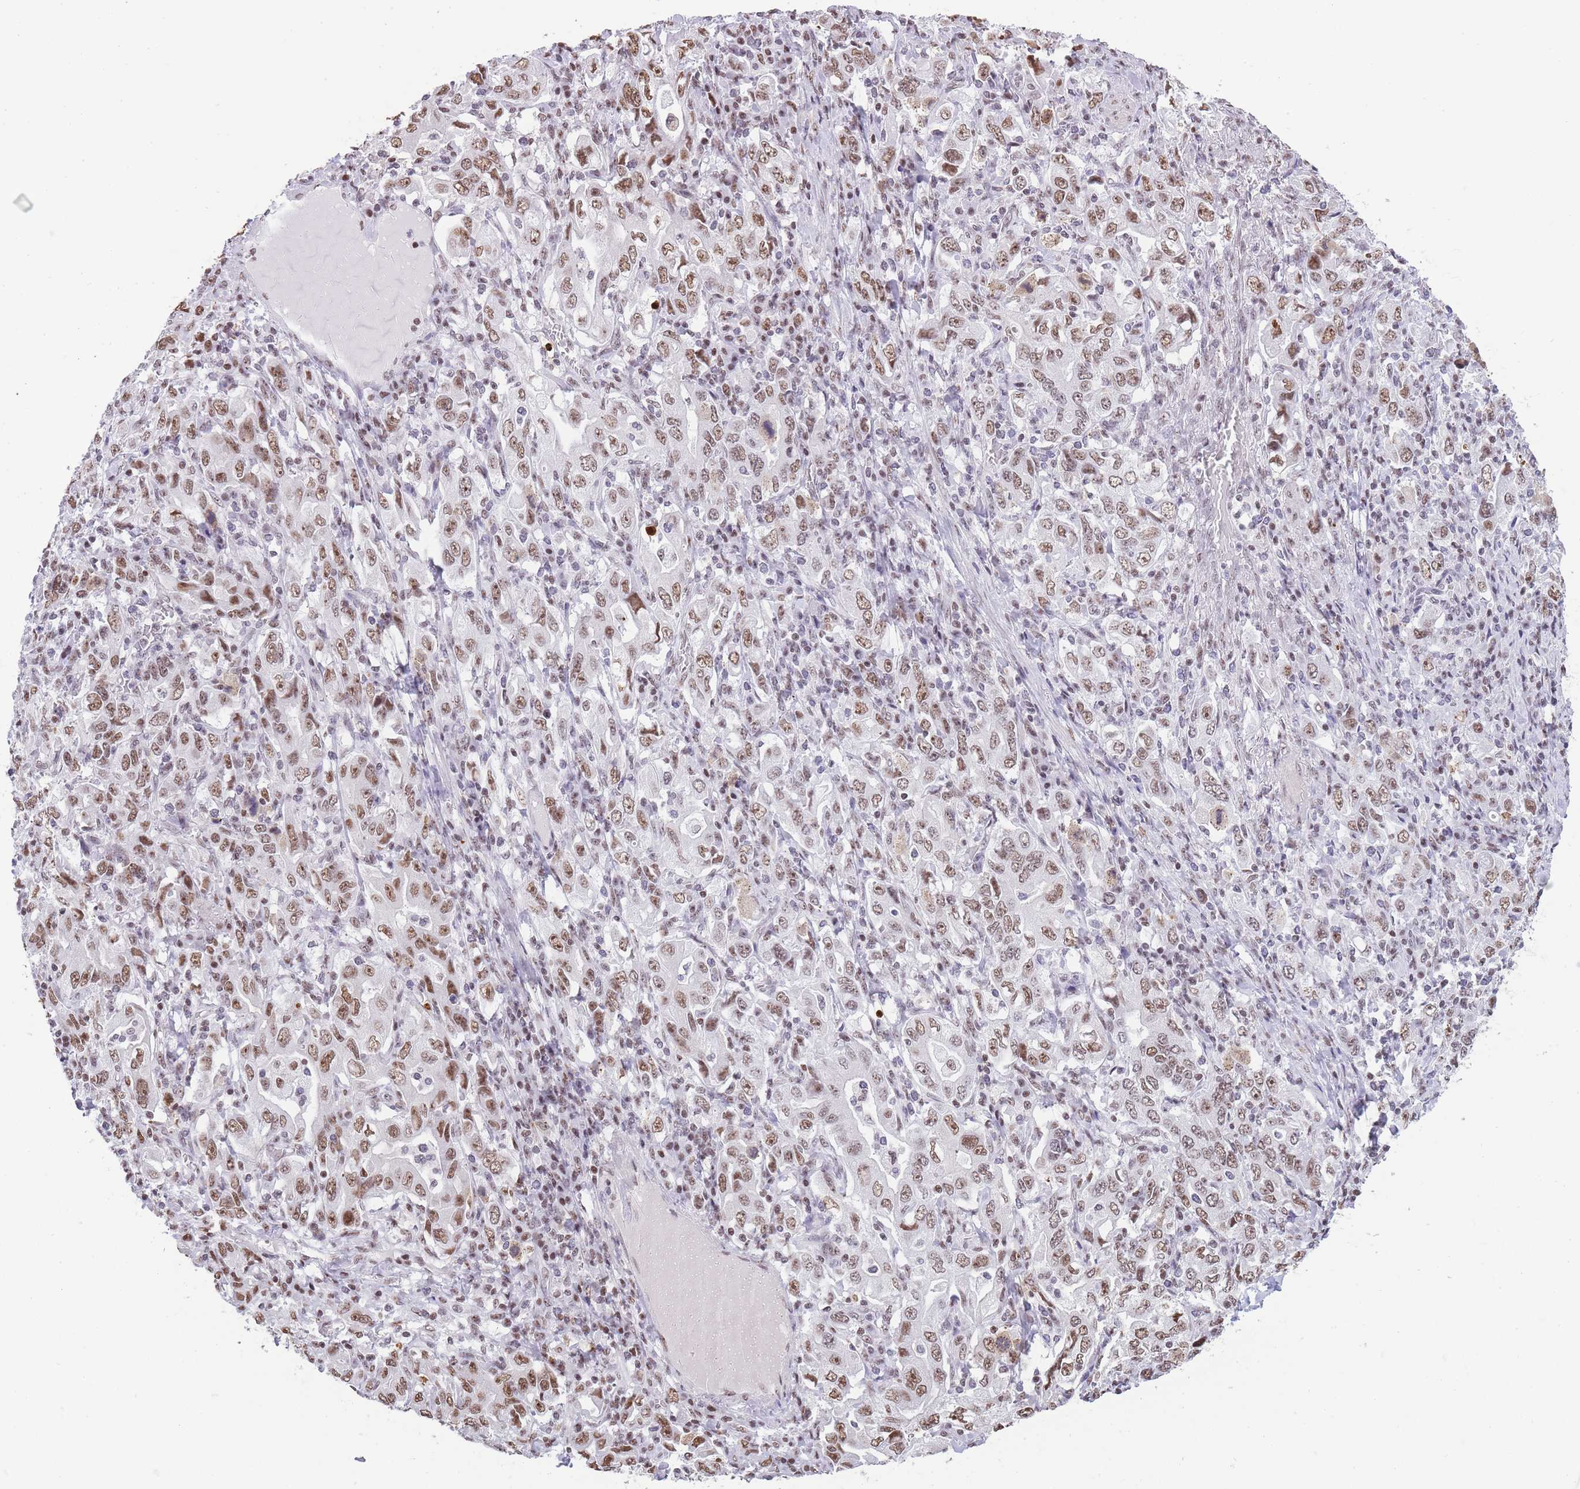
{"staining": {"intensity": "moderate", "quantity": ">75%", "location": "nuclear"}, "tissue": "stomach cancer", "cell_type": "Tumor cells", "image_type": "cancer", "snomed": [{"axis": "morphology", "description": "Adenocarcinoma, NOS"}, {"axis": "topography", "description": "Stomach, upper"}, {"axis": "topography", "description": "Stomach"}], "caption": "Brown immunohistochemical staining in stomach cancer exhibits moderate nuclear expression in about >75% of tumor cells.", "gene": "EVC2", "patient": {"sex": "male", "age": 62}}